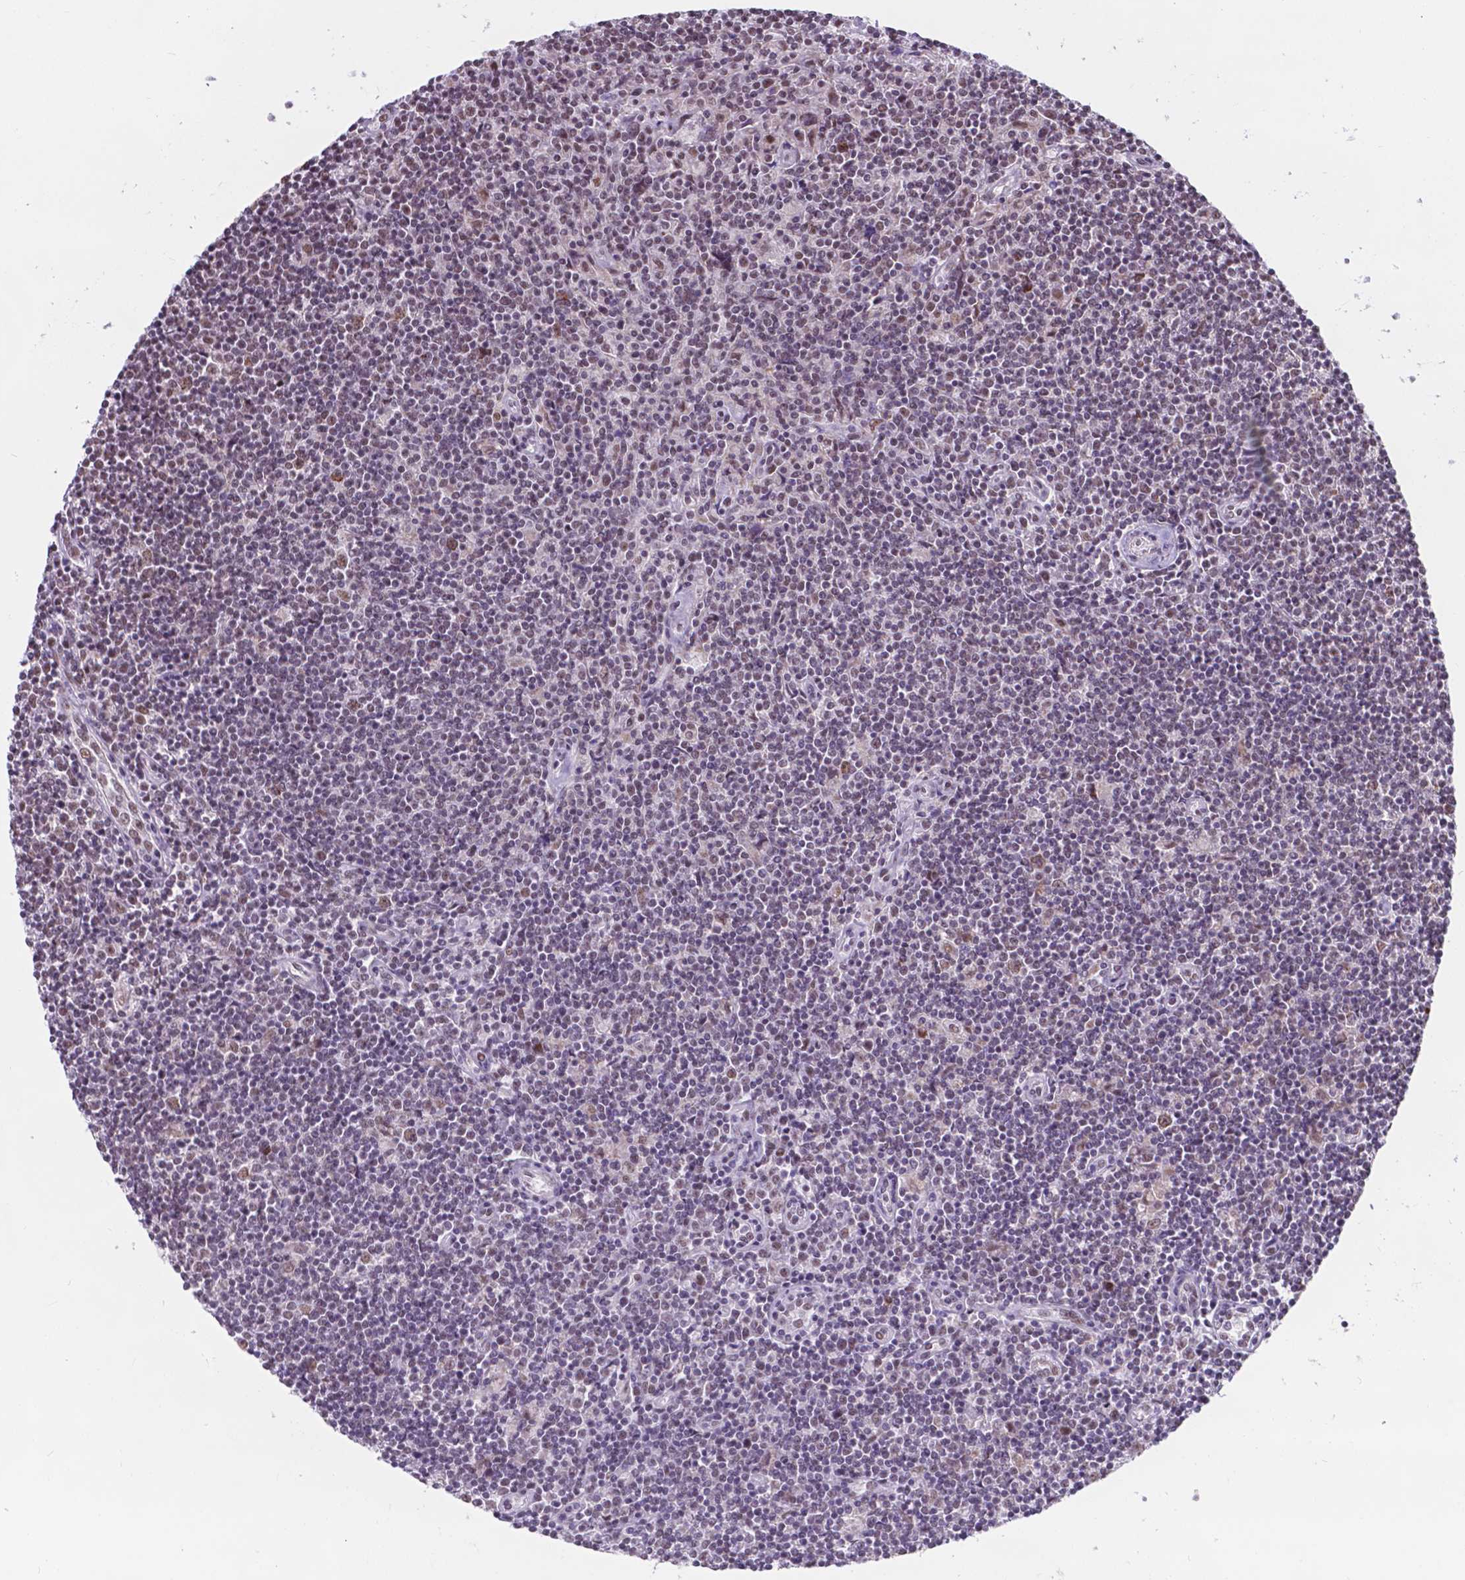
{"staining": {"intensity": "weak", "quantity": ">75%", "location": "nuclear"}, "tissue": "lymphoma", "cell_type": "Tumor cells", "image_type": "cancer", "snomed": [{"axis": "morphology", "description": "Hodgkin's disease, NOS"}, {"axis": "topography", "description": "Lymph node"}], "caption": "This histopathology image demonstrates immunohistochemistry (IHC) staining of human lymphoma, with low weak nuclear staining in about >75% of tumor cells.", "gene": "BCAS2", "patient": {"sex": "male", "age": 40}}